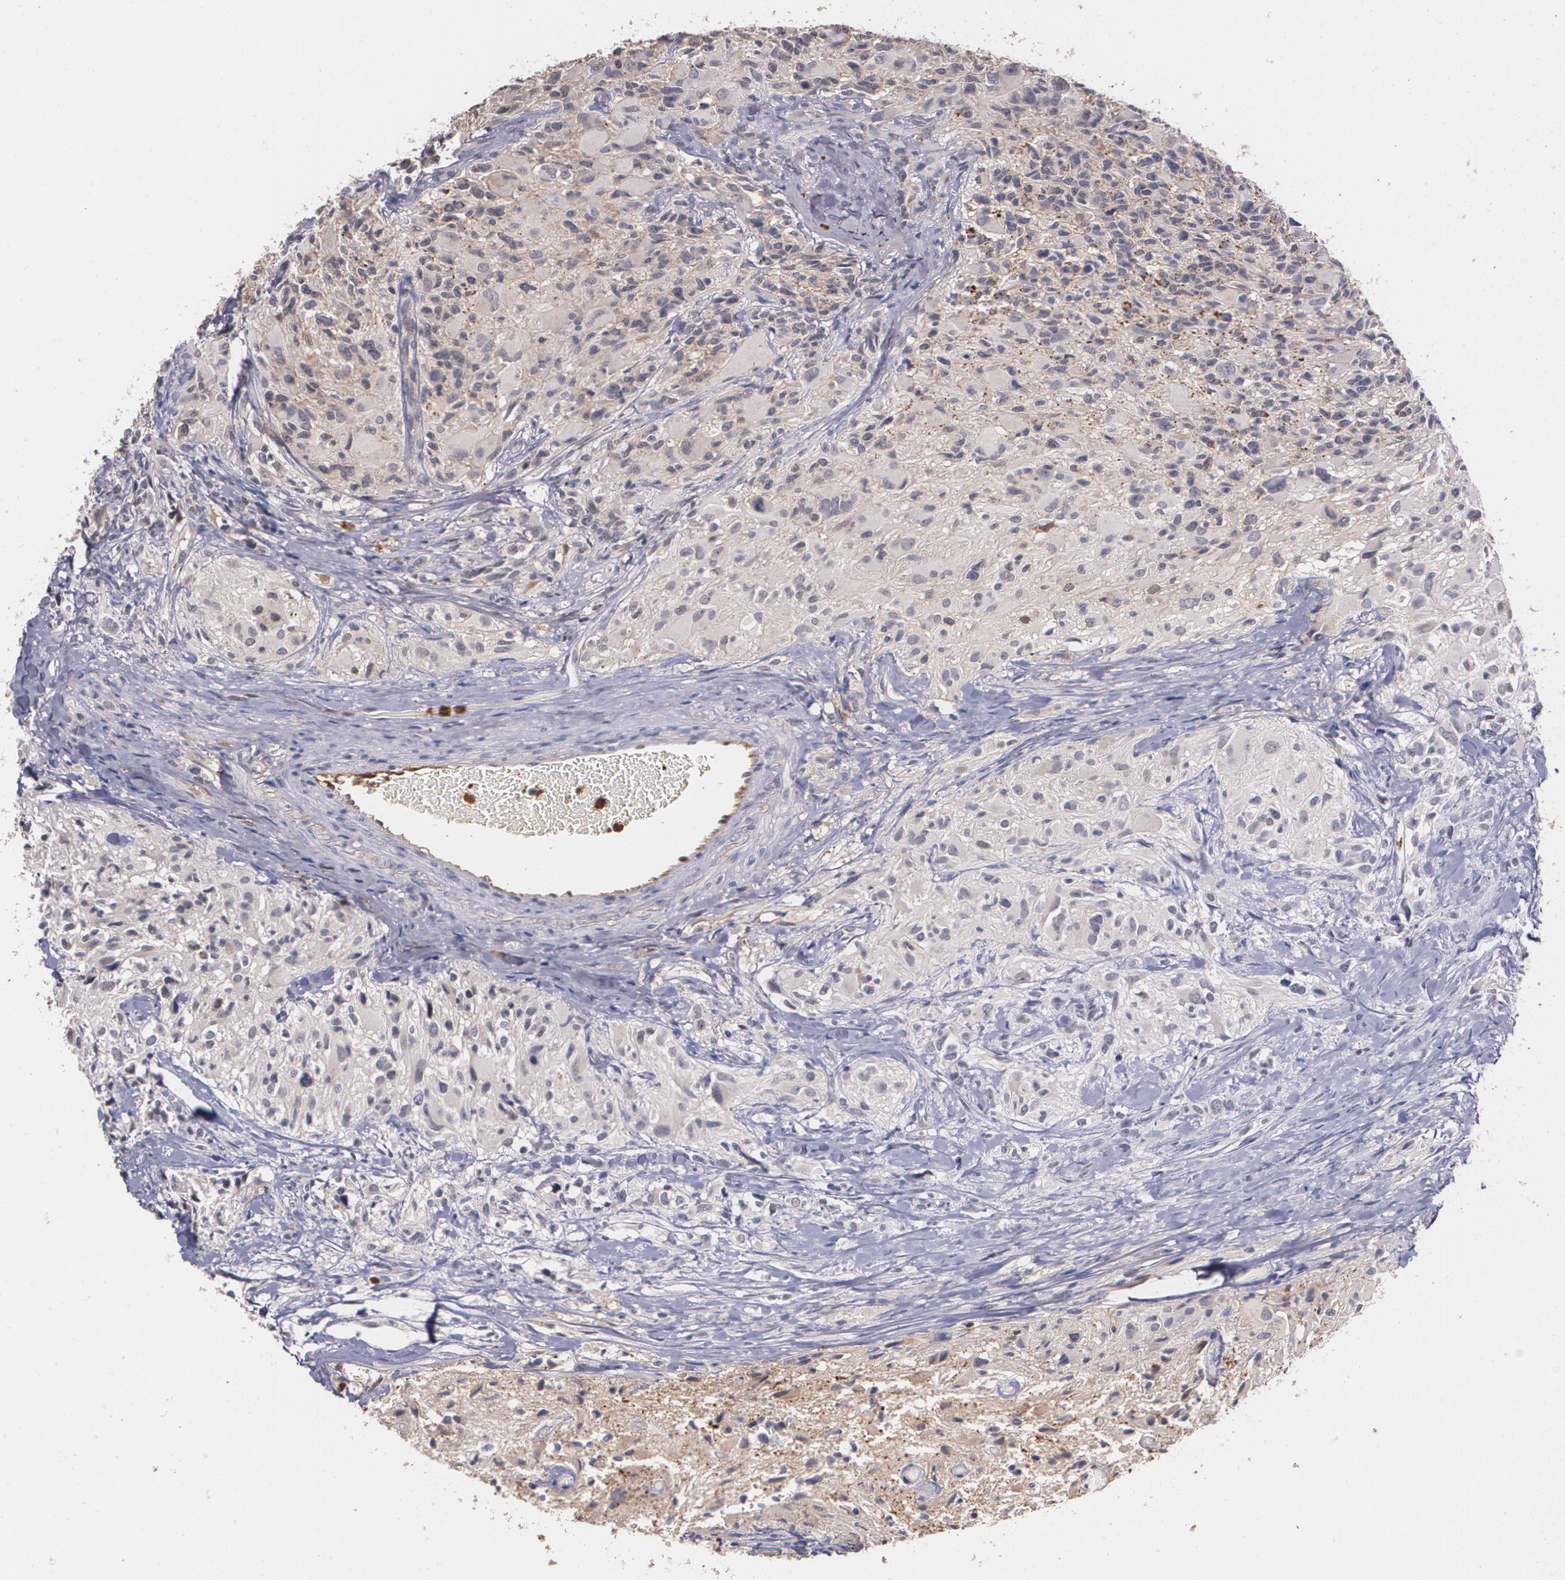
{"staining": {"intensity": "weak", "quantity": ">75%", "location": "cytoplasmic/membranous"}, "tissue": "glioma", "cell_type": "Tumor cells", "image_type": "cancer", "snomed": [{"axis": "morphology", "description": "Glioma, malignant, High grade"}, {"axis": "topography", "description": "Brain"}], "caption": "Protein analysis of glioma tissue displays weak cytoplasmic/membranous expression in about >75% of tumor cells. (DAB (3,3'-diaminobenzidine) IHC, brown staining for protein, blue staining for nuclei).", "gene": "PTS", "patient": {"sex": "male", "age": 69}}